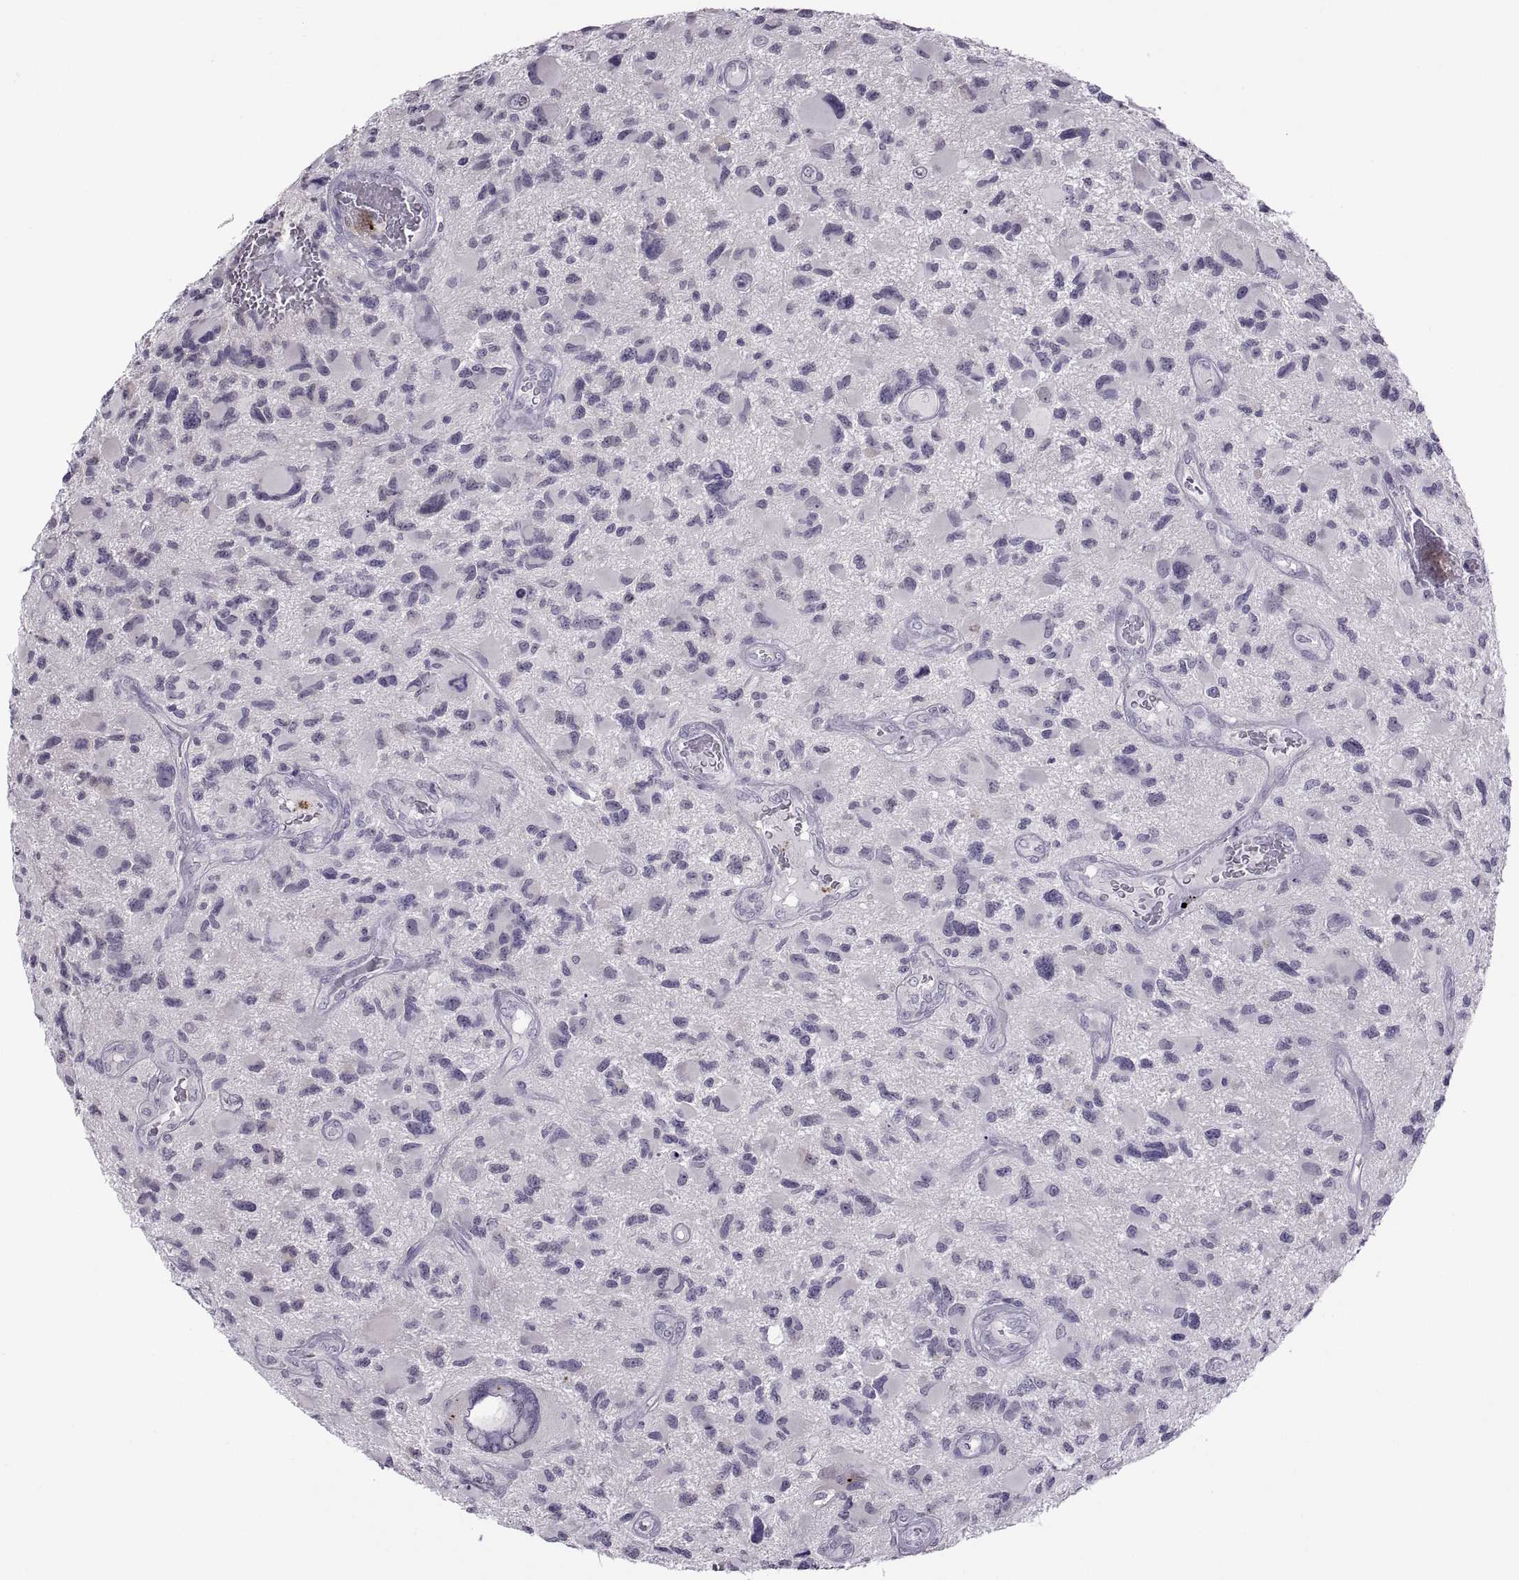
{"staining": {"intensity": "negative", "quantity": "none", "location": "none"}, "tissue": "glioma", "cell_type": "Tumor cells", "image_type": "cancer", "snomed": [{"axis": "morphology", "description": "Glioma, malignant, NOS"}, {"axis": "morphology", "description": "Glioma, malignant, High grade"}, {"axis": "topography", "description": "Brain"}], "caption": "Tumor cells are negative for protein expression in human glioma.", "gene": "TTC21A", "patient": {"sex": "female", "age": 71}}